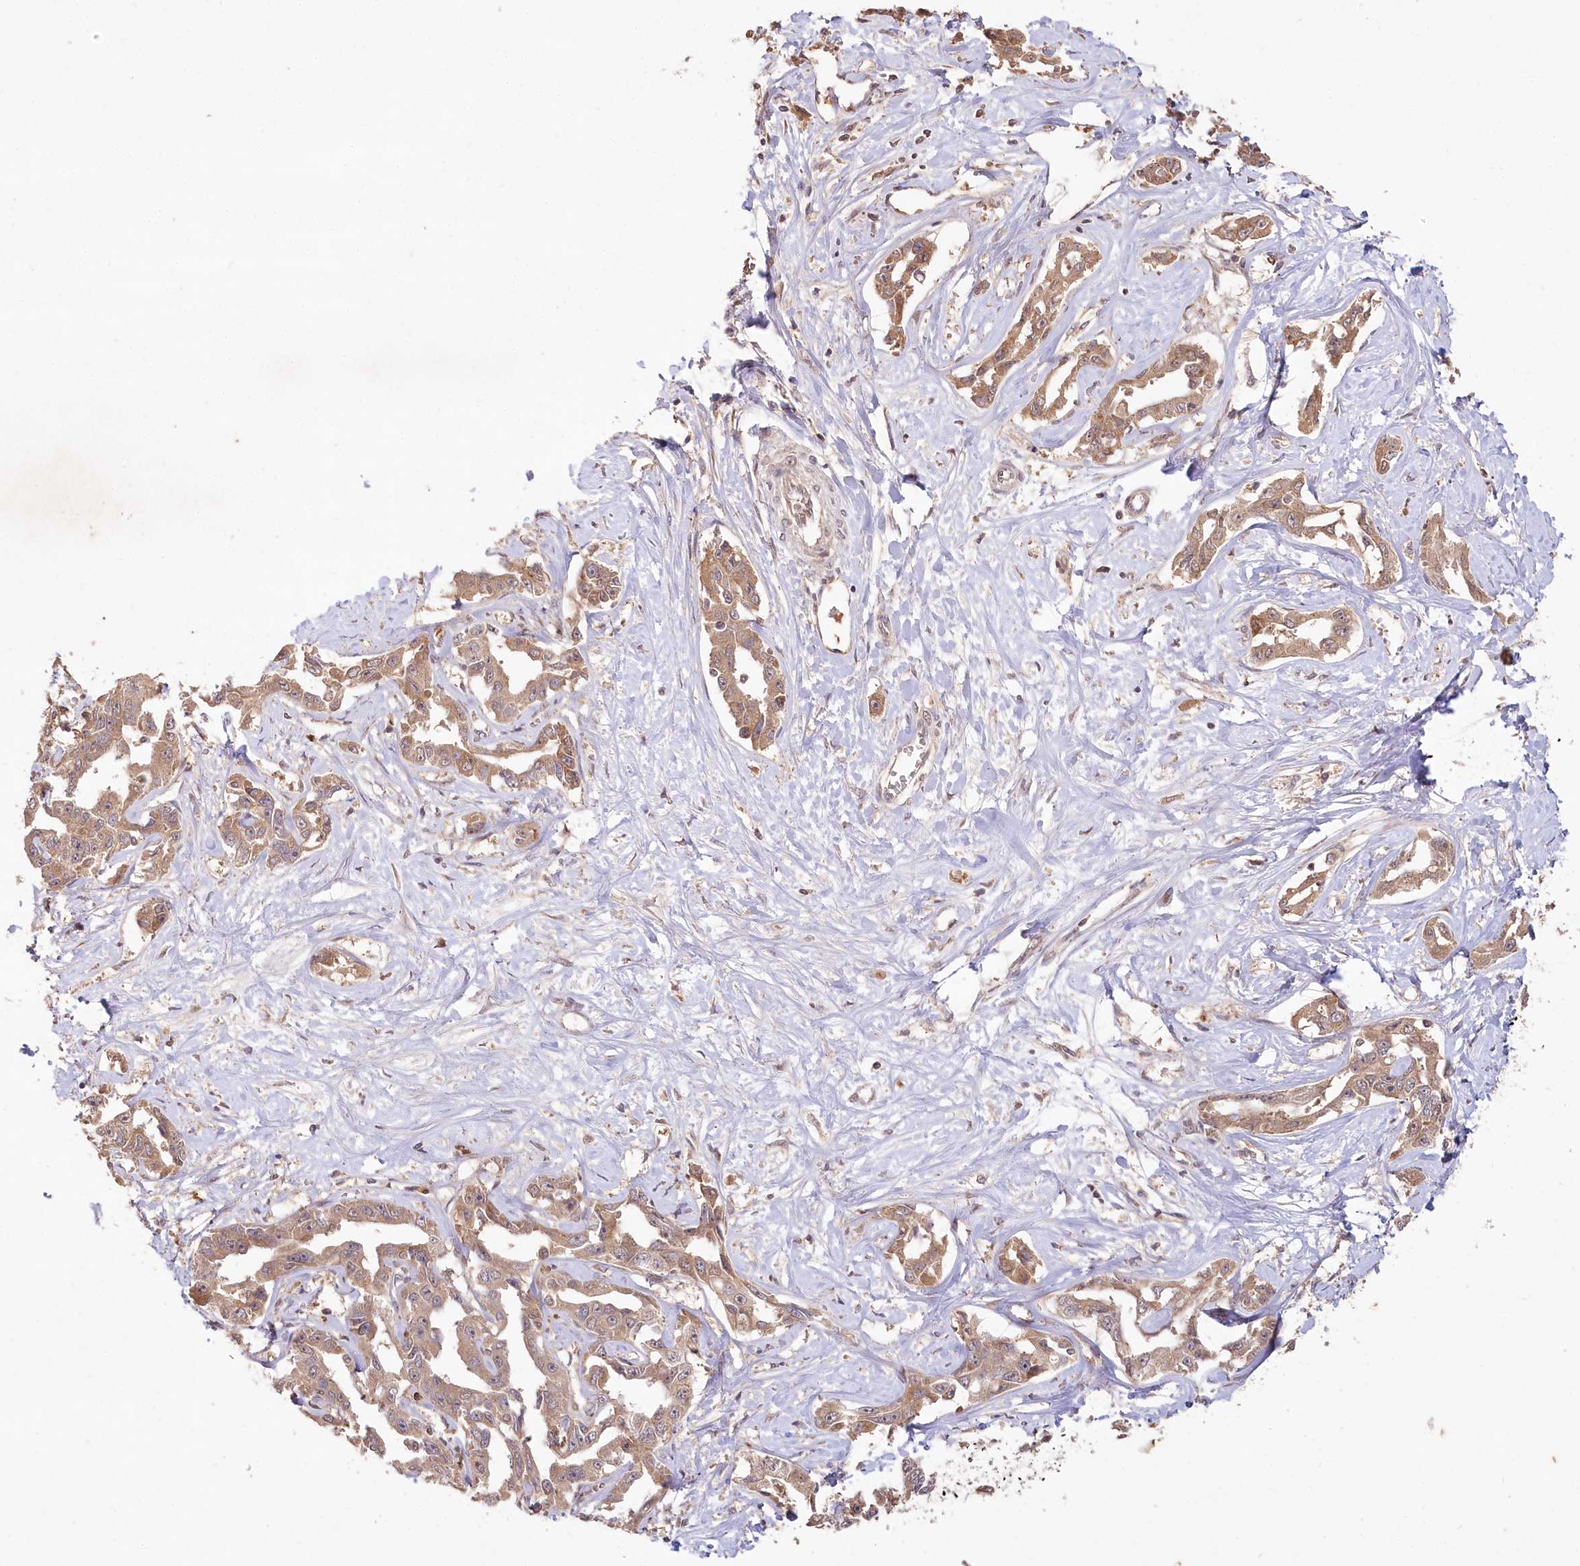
{"staining": {"intensity": "moderate", "quantity": ">75%", "location": "cytoplasmic/membranous"}, "tissue": "liver cancer", "cell_type": "Tumor cells", "image_type": "cancer", "snomed": [{"axis": "morphology", "description": "Cholangiocarcinoma"}, {"axis": "topography", "description": "Liver"}], "caption": "Liver cancer (cholangiocarcinoma) stained with DAB immunohistochemistry (IHC) demonstrates medium levels of moderate cytoplasmic/membranous expression in about >75% of tumor cells.", "gene": "IRAK1BP1", "patient": {"sex": "male", "age": 59}}